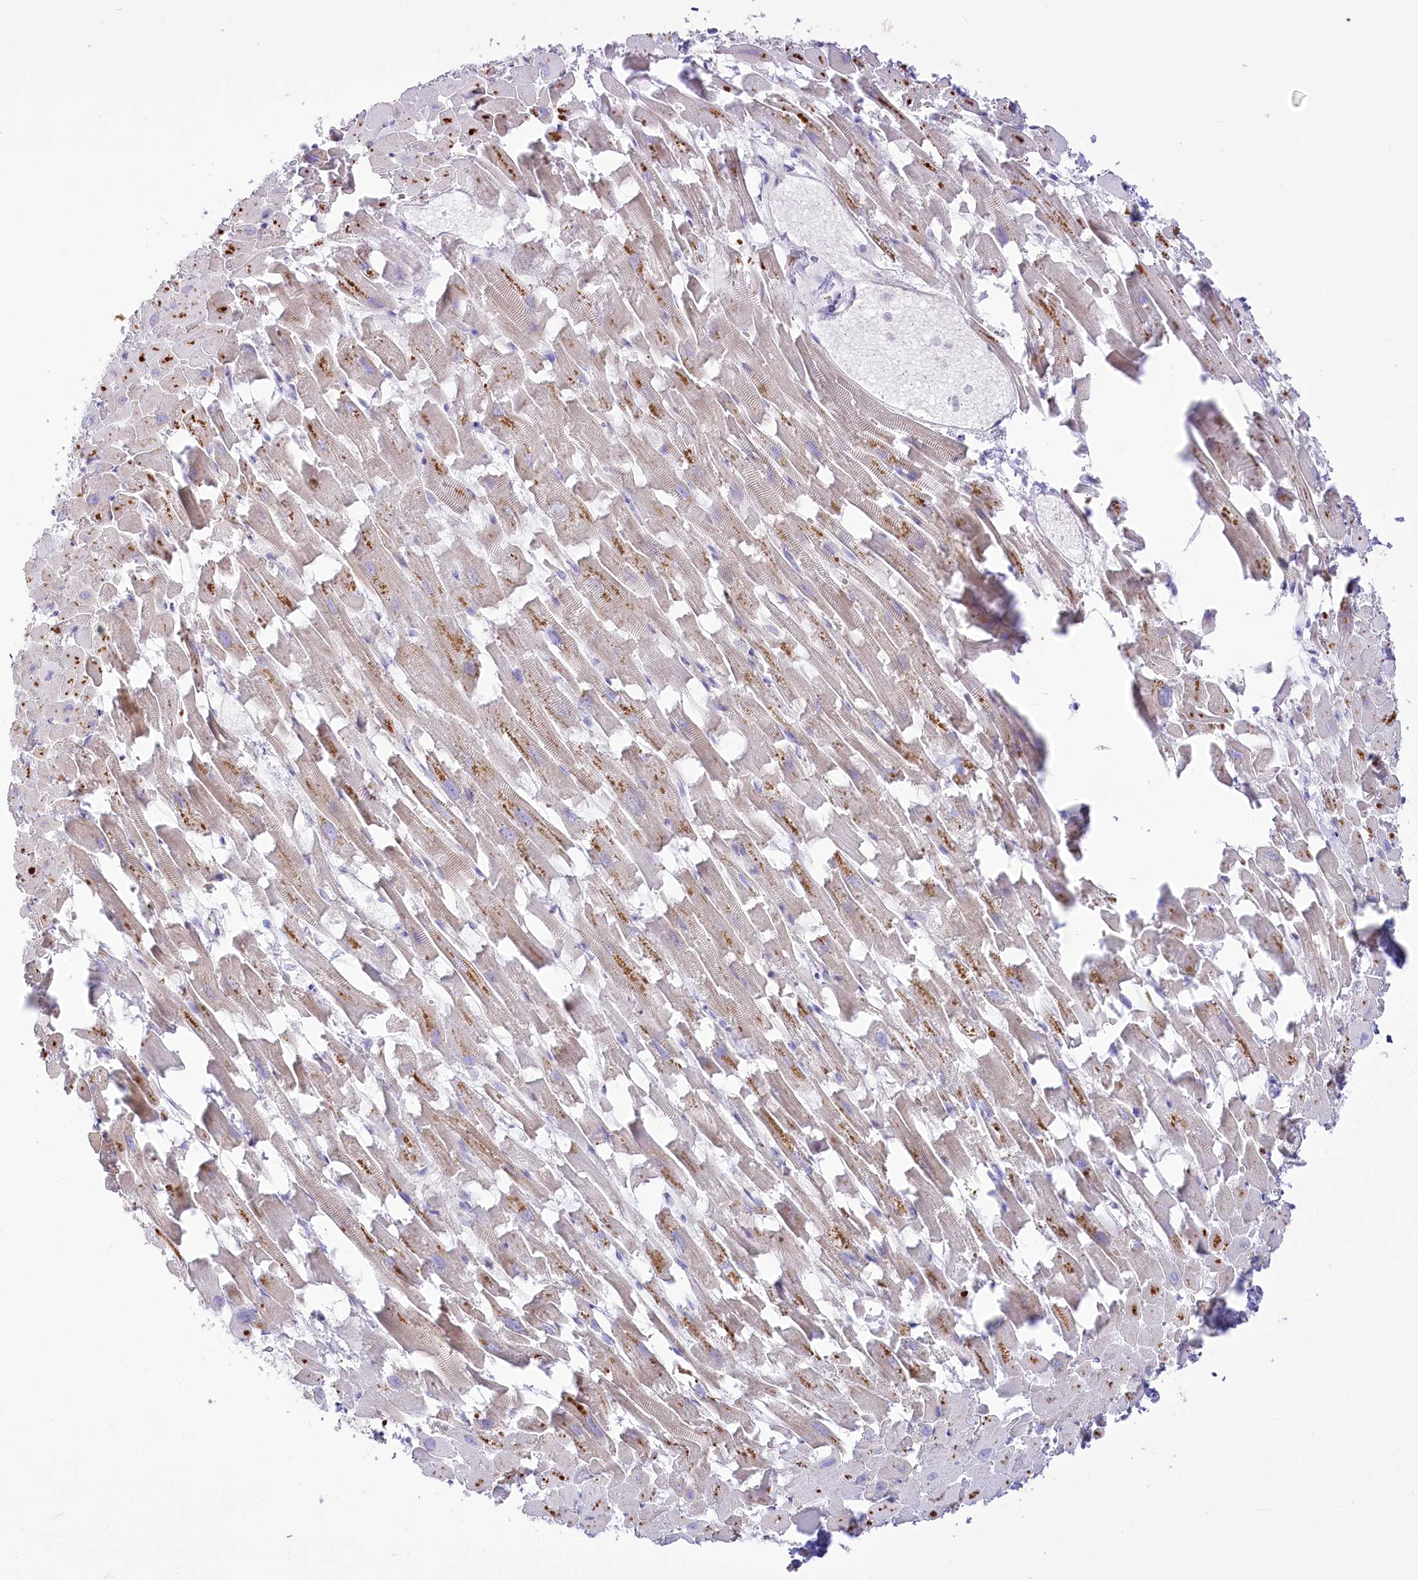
{"staining": {"intensity": "moderate", "quantity": "25%-75%", "location": "cytoplasmic/membranous"}, "tissue": "heart muscle", "cell_type": "Cardiomyocytes", "image_type": "normal", "snomed": [{"axis": "morphology", "description": "Normal tissue, NOS"}, {"axis": "topography", "description": "Heart"}], "caption": "Cardiomyocytes show moderate cytoplasmic/membranous expression in approximately 25%-75% of cells in unremarkable heart muscle. The staining was performed using DAB, with brown indicating positive protein expression. Nuclei are stained blue with hematoxylin.", "gene": "STT3B", "patient": {"sex": "female", "age": 64}}